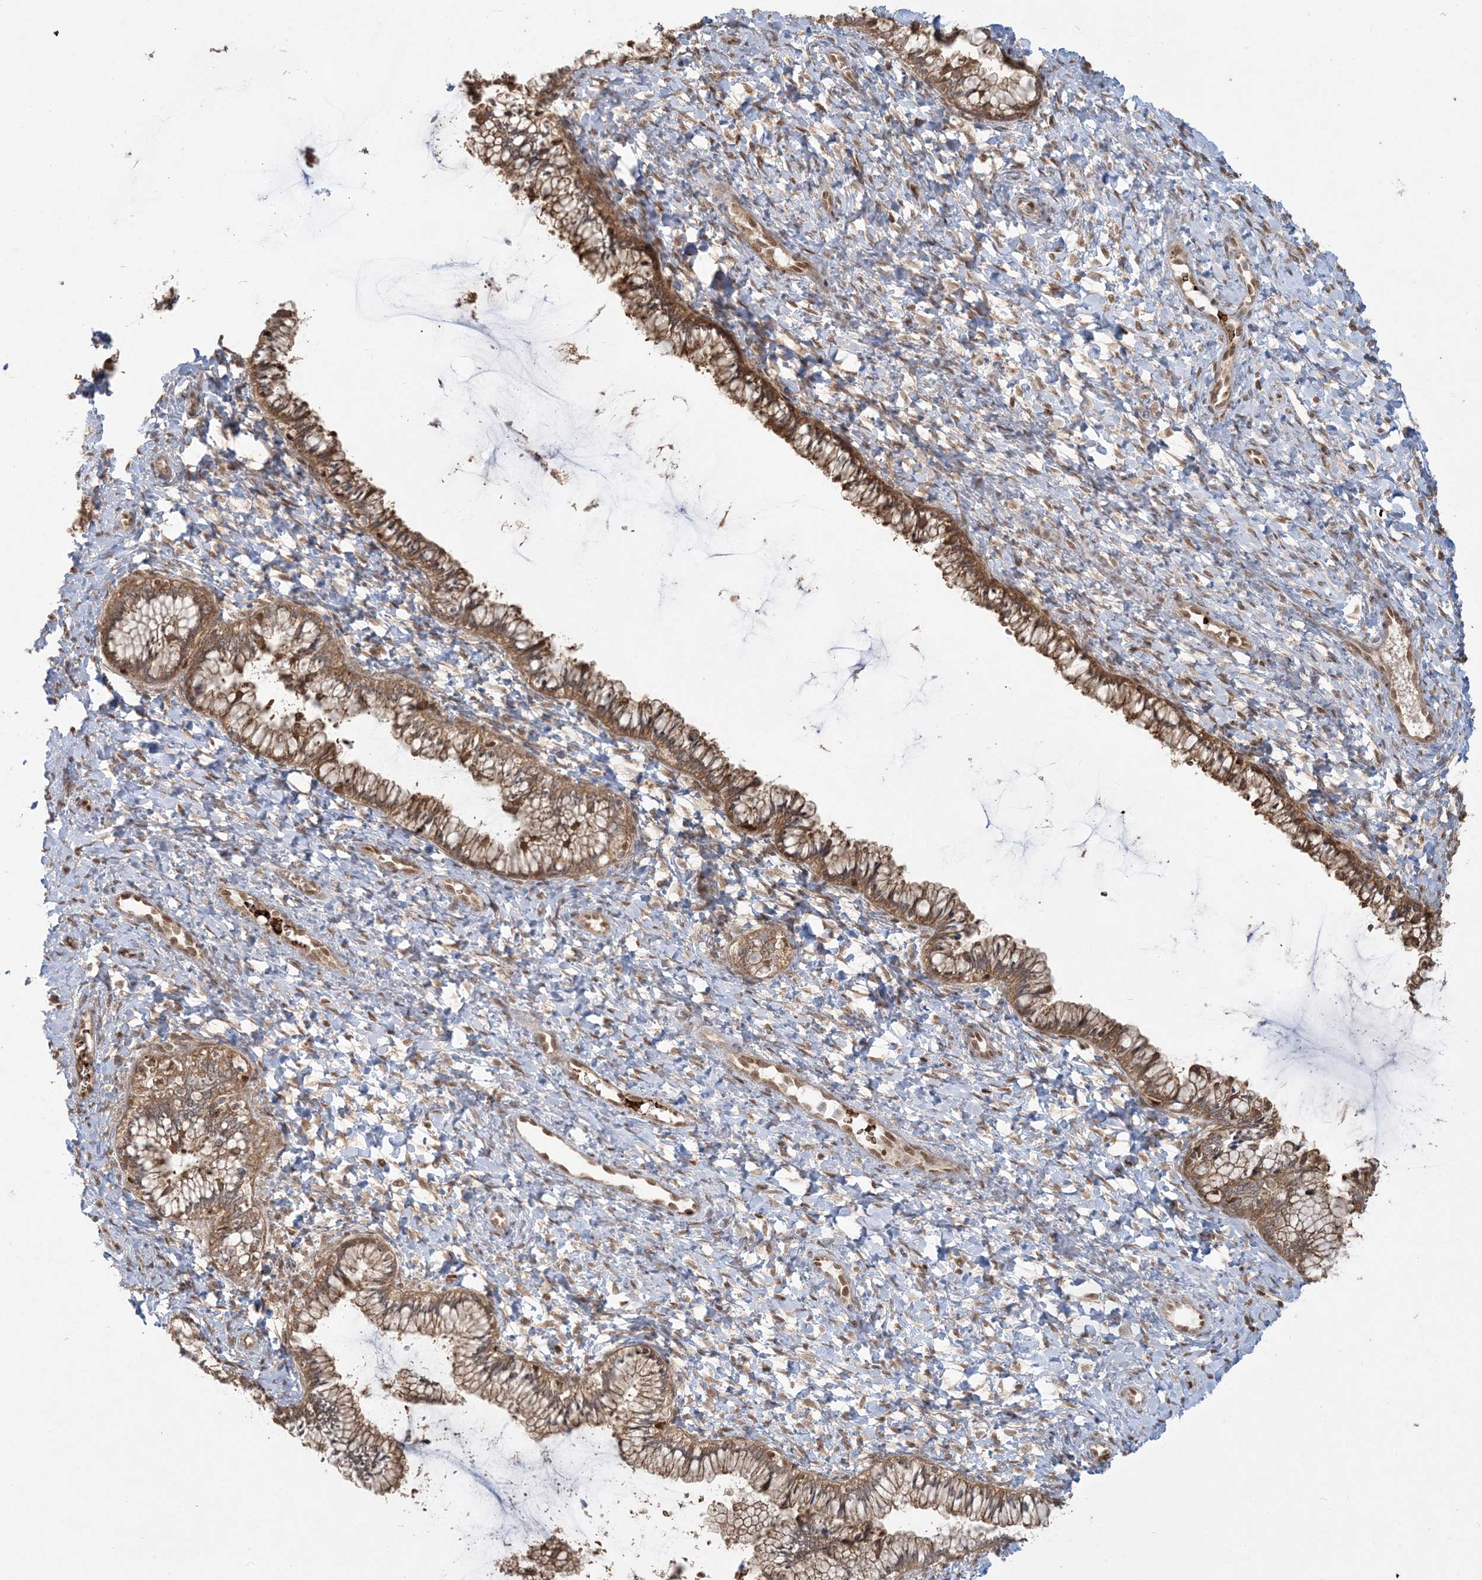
{"staining": {"intensity": "moderate", "quantity": ">75%", "location": "cytoplasmic/membranous"}, "tissue": "cervix", "cell_type": "Glandular cells", "image_type": "normal", "snomed": [{"axis": "morphology", "description": "Normal tissue, NOS"}, {"axis": "morphology", "description": "Adenocarcinoma, NOS"}, {"axis": "topography", "description": "Cervix"}], "caption": "Glandular cells reveal moderate cytoplasmic/membranous staining in approximately >75% of cells in unremarkable cervix.", "gene": "ABCF3", "patient": {"sex": "female", "age": 29}}